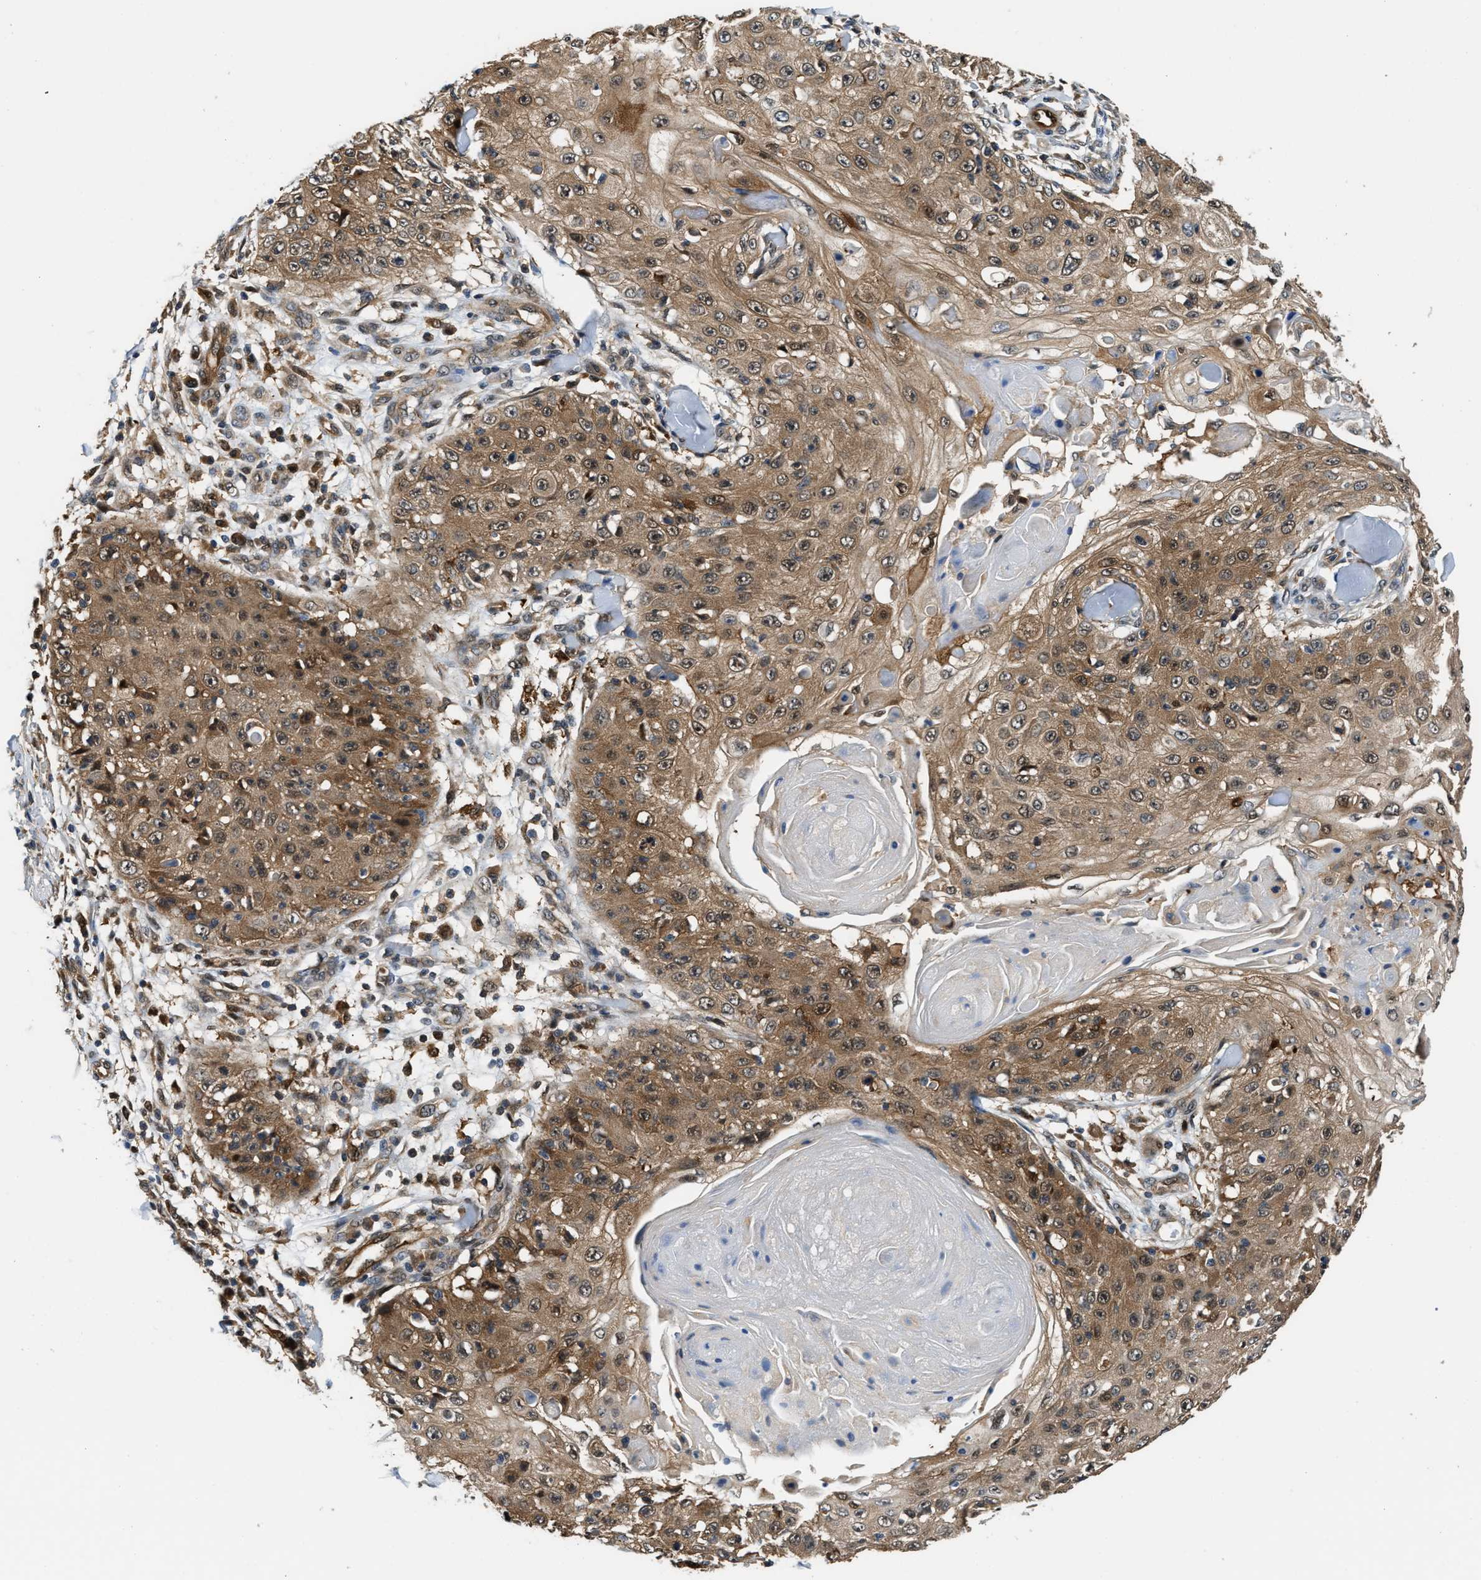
{"staining": {"intensity": "moderate", "quantity": ">75%", "location": "cytoplasmic/membranous"}, "tissue": "skin cancer", "cell_type": "Tumor cells", "image_type": "cancer", "snomed": [{"axis": "morphology", "description": "Squamous cell carcinoma, NOS"}, {"axis": "topography", "description": "Skin"}], "caption": "Protein expression analysis of human skin cancer (squamous cell carcinoma) reveals moderate cytoplasmic/membranous staining in about >75% of tumor cells. (Stains: DAB in brown, nuclei in blue, Microscopy: brightfield microscopy at high magnification).", "gene": "PPA1", "patient": {"sex": "male", "age": 86}}